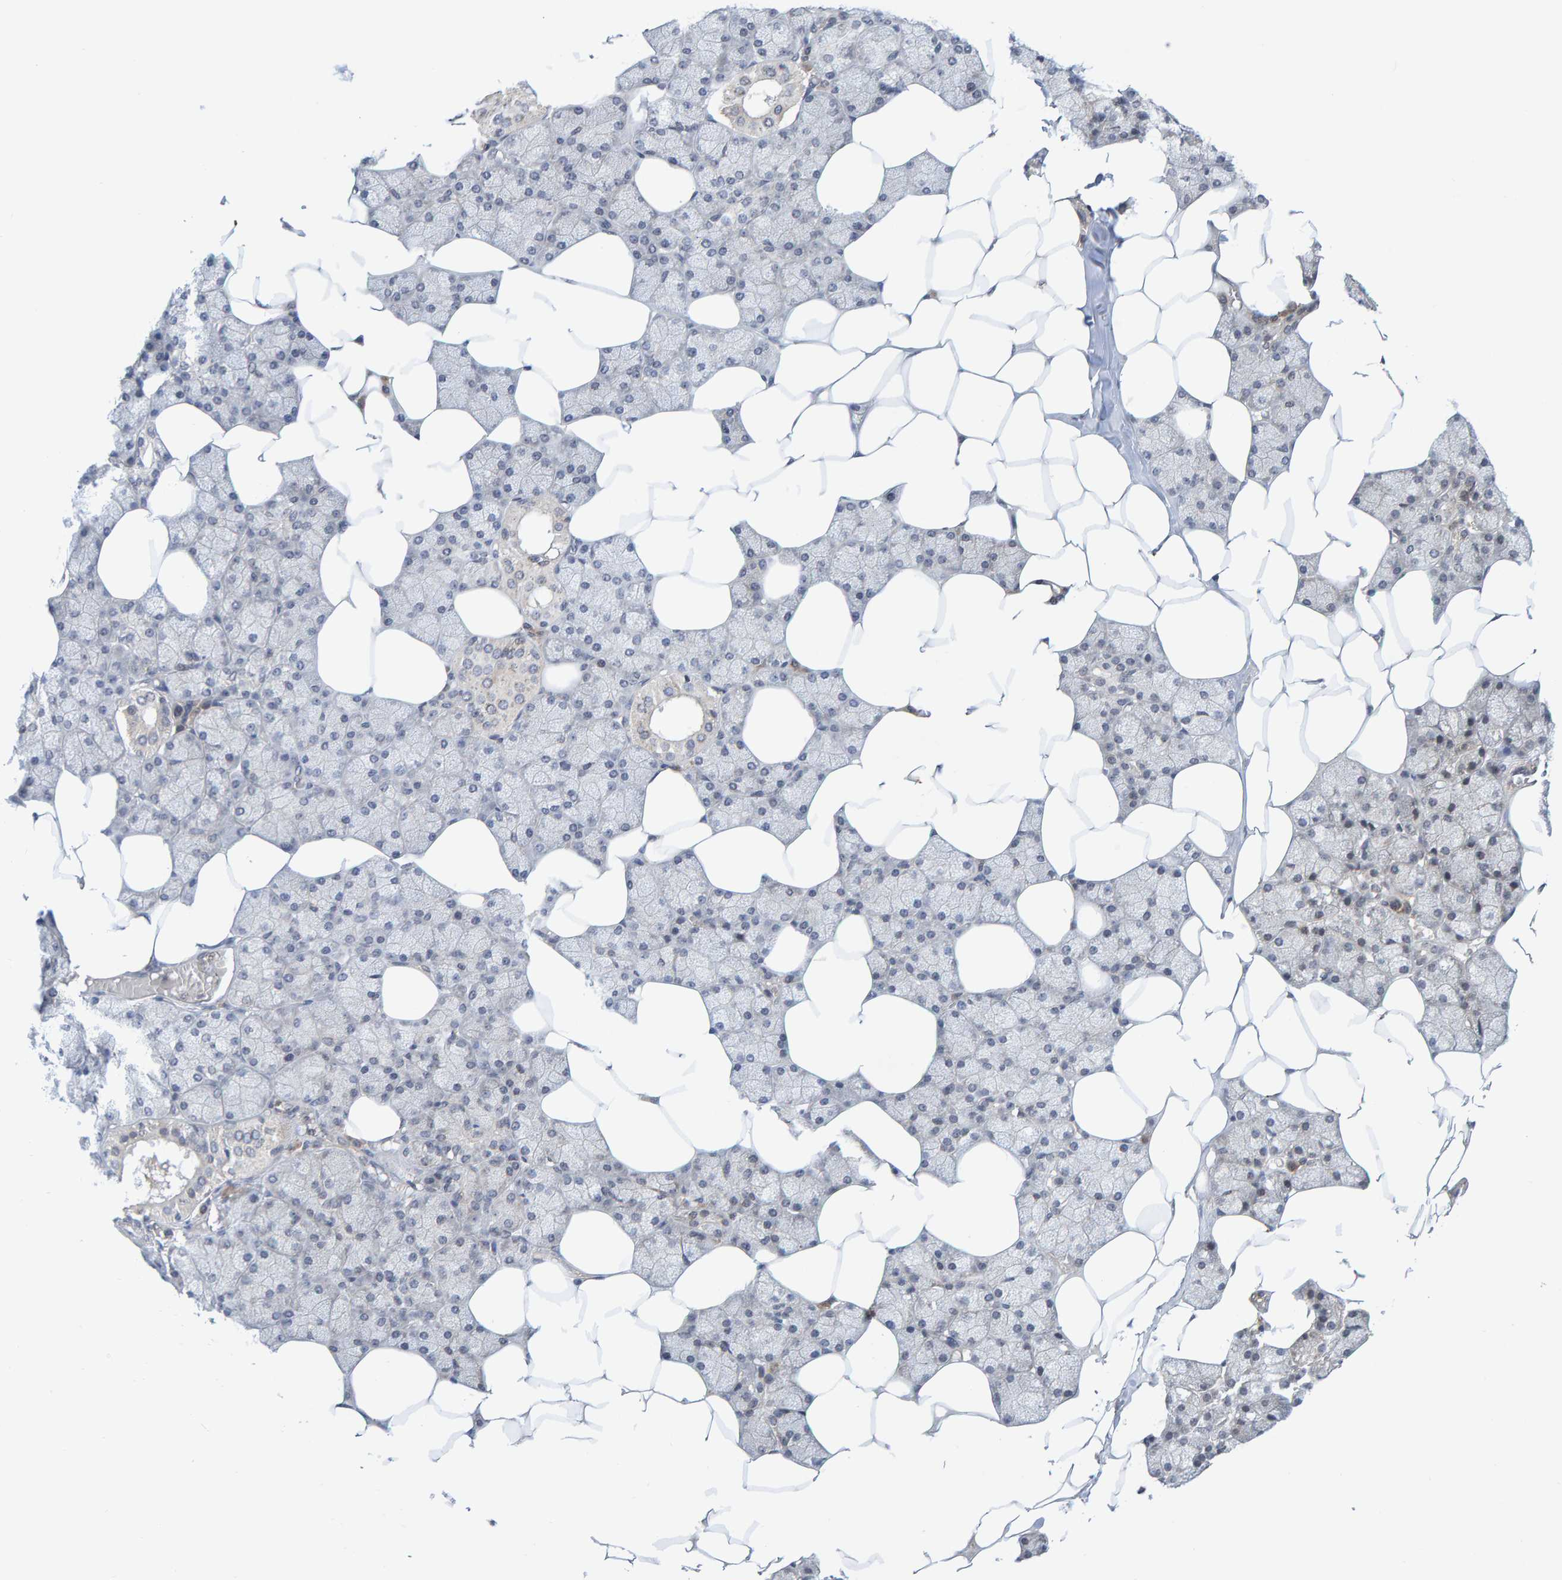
{"staining": {"intensity": "moderate", "quantity": "<25%", "location": "cytoplasmic/membranous"}, "tissue": "salivary gland", "cell_type": "Glandular cells", "image_type": "normal", "snomed": [{"axis": "morphology", "description": "Normal tissue, NOS"}, {"axis": "topography", "description": "Salivary gland"}], "caption": "This is an image of IHC staining of benign salivary gland, which shows moderate staining in the cytoplasmic/membranous of glandular cells.", "gene": "CDH2", "patient": {"sex": "male", "age": 62}}